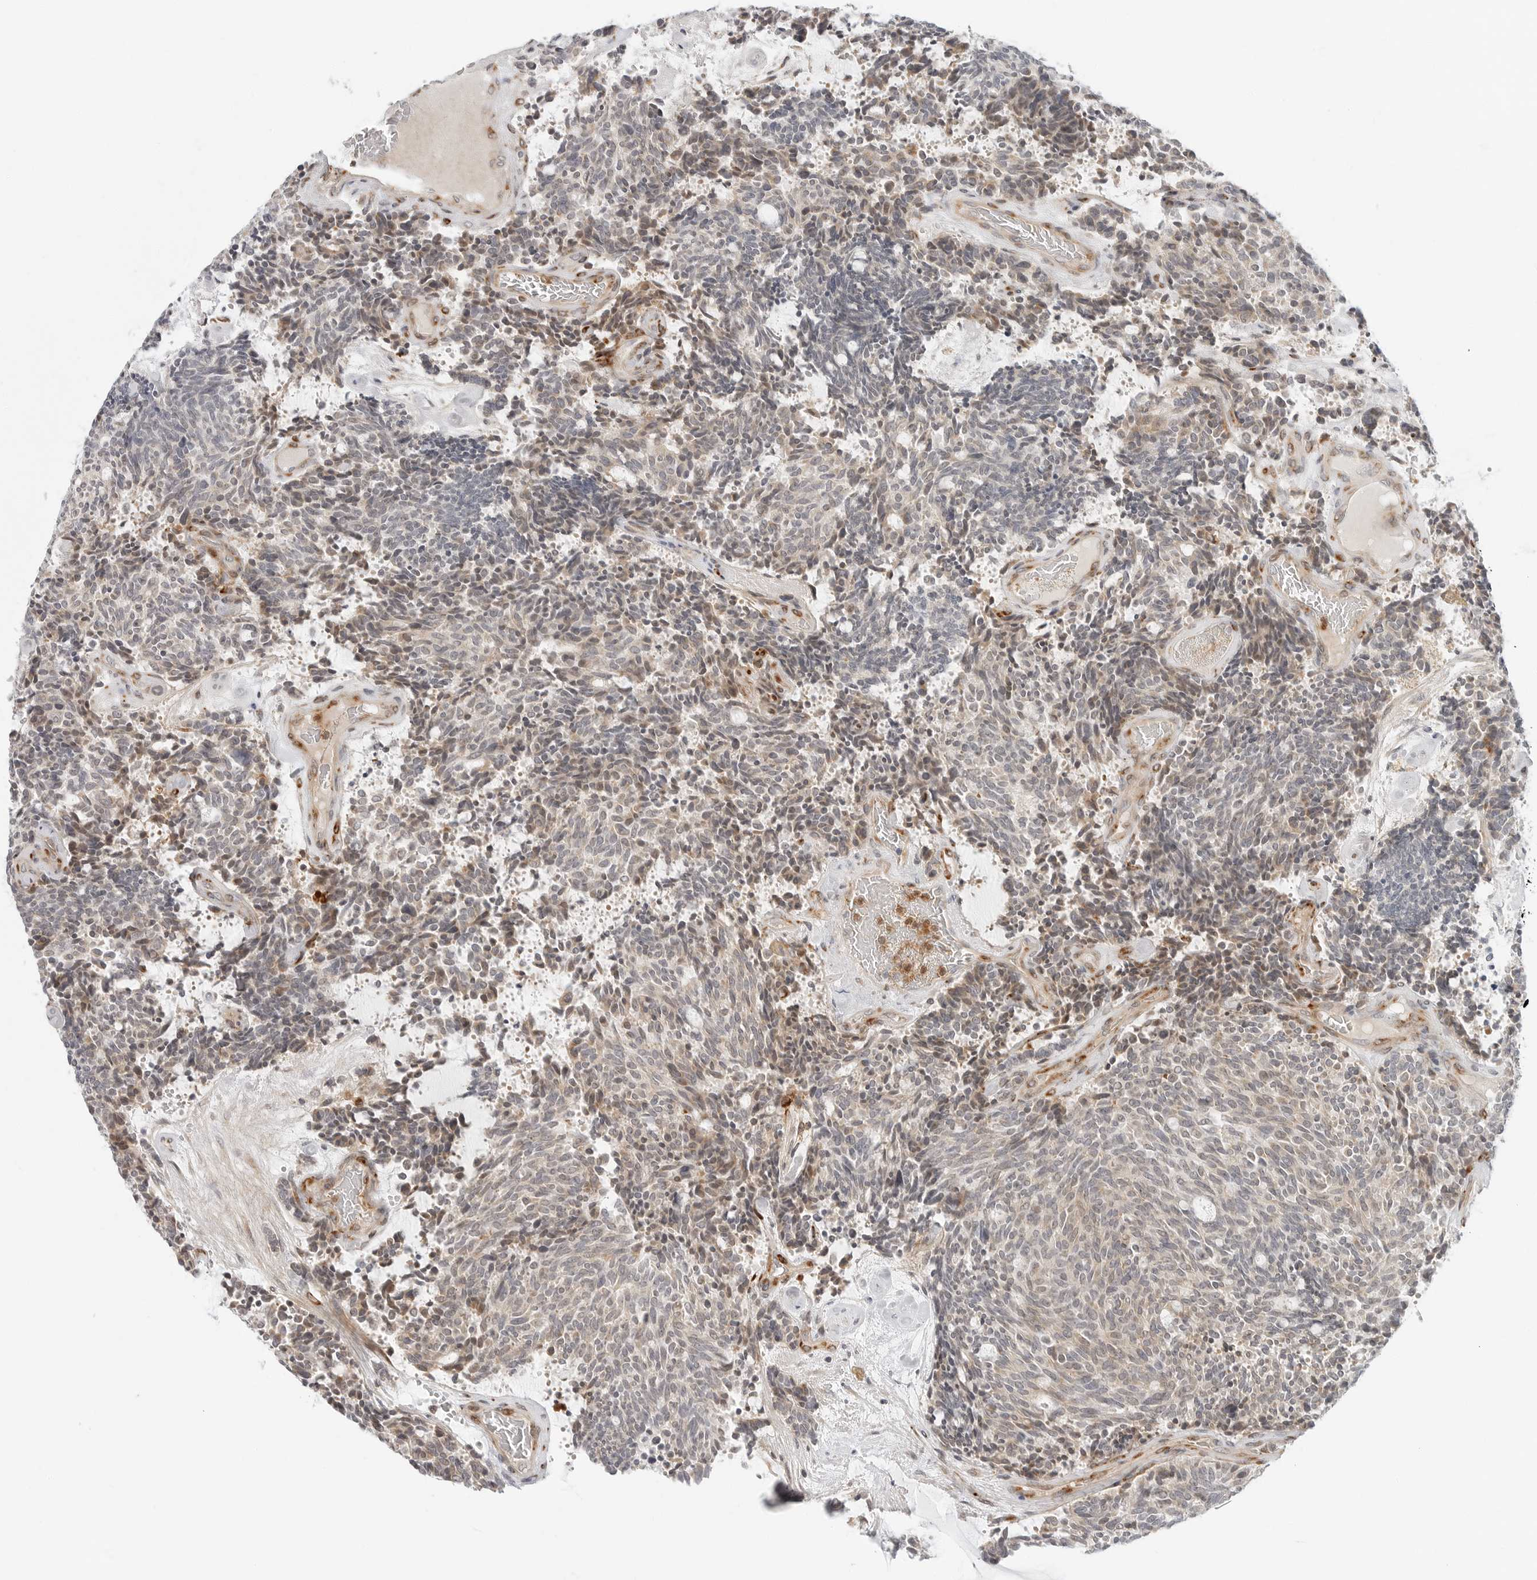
{"staining": {"intensity": "weak", "quantity": "25%-75%", "location": "cytoplasmic/membranous"}, "tissue": "carcinoid", "cell_type": "Tumor cells", "image_type": "cancer", "snomed": [{"axis": "morphology", "description": "Carcinoid, malignant, NOS"}, {"axis": "topography", "description": "Pancreas"}], "caption": "About 25%-75% of tumor cells in carcinoid show weak cytoplasmic/membranous protein expression as visualized by brown immunohistochemical staining.", "gene": "C1QTNF1", "patient": {"sex": "female", "age": 54}}